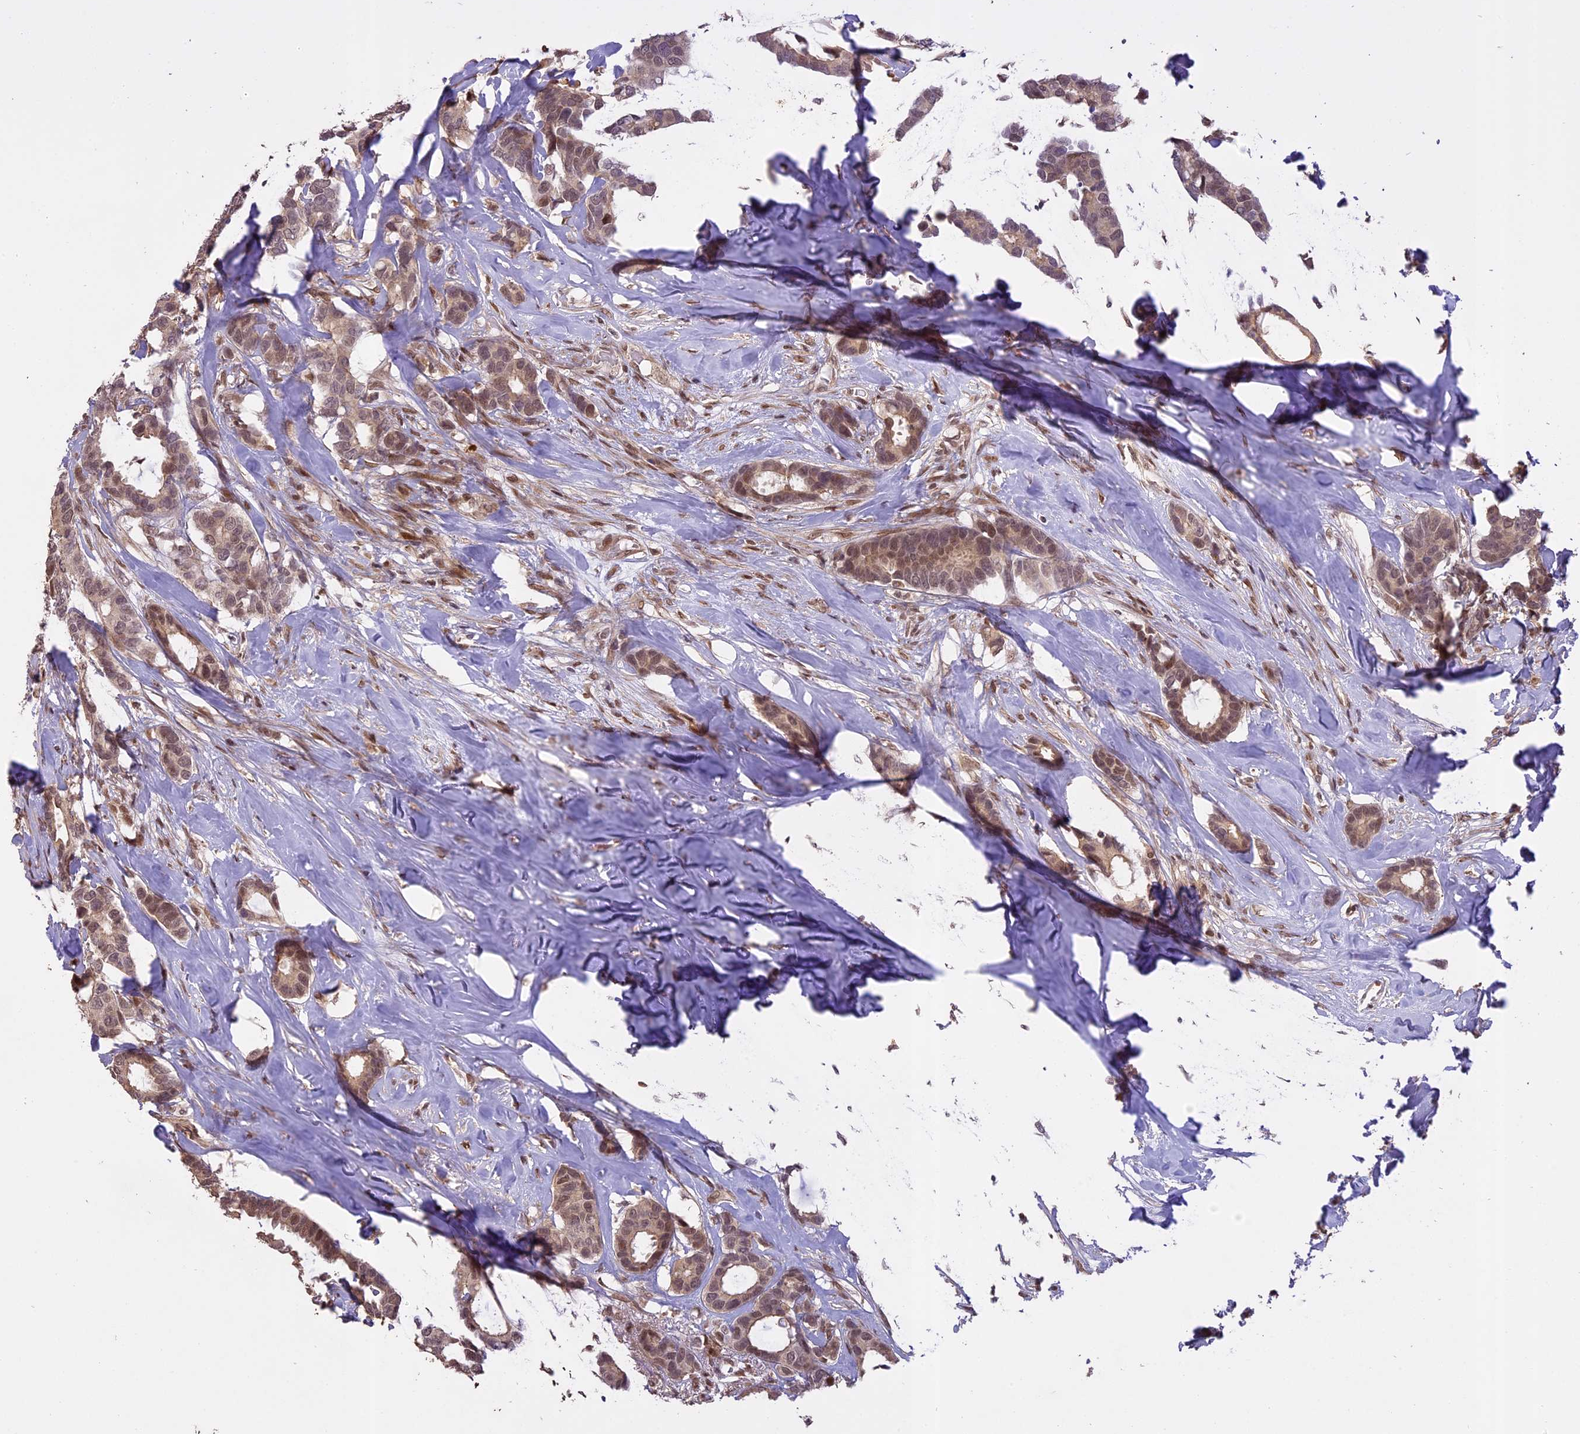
{"staining": {"intensity": "weak", "quantity": "25%-75%", "location": "nuclear"}, "tissue": "breast cancer", "cell_type": "Tumor cells", "image_type": "cancer", "snomed": [{"axis": "morphology", "description": "Duct carcinoma"}, {"axis": "topography", "description": "Breast"}], "caption": "Immunohistochemistry (IHC) of invasive ductal carcinoma (breast) demonstrates low levels of weak nuclear staining in approximately 25%-75% of tumor cells. (Brightfield microscopy of DAB IHC at high magnification).", "gene": "PRELID2", "patient": {"sex": "female", "age": 87}}